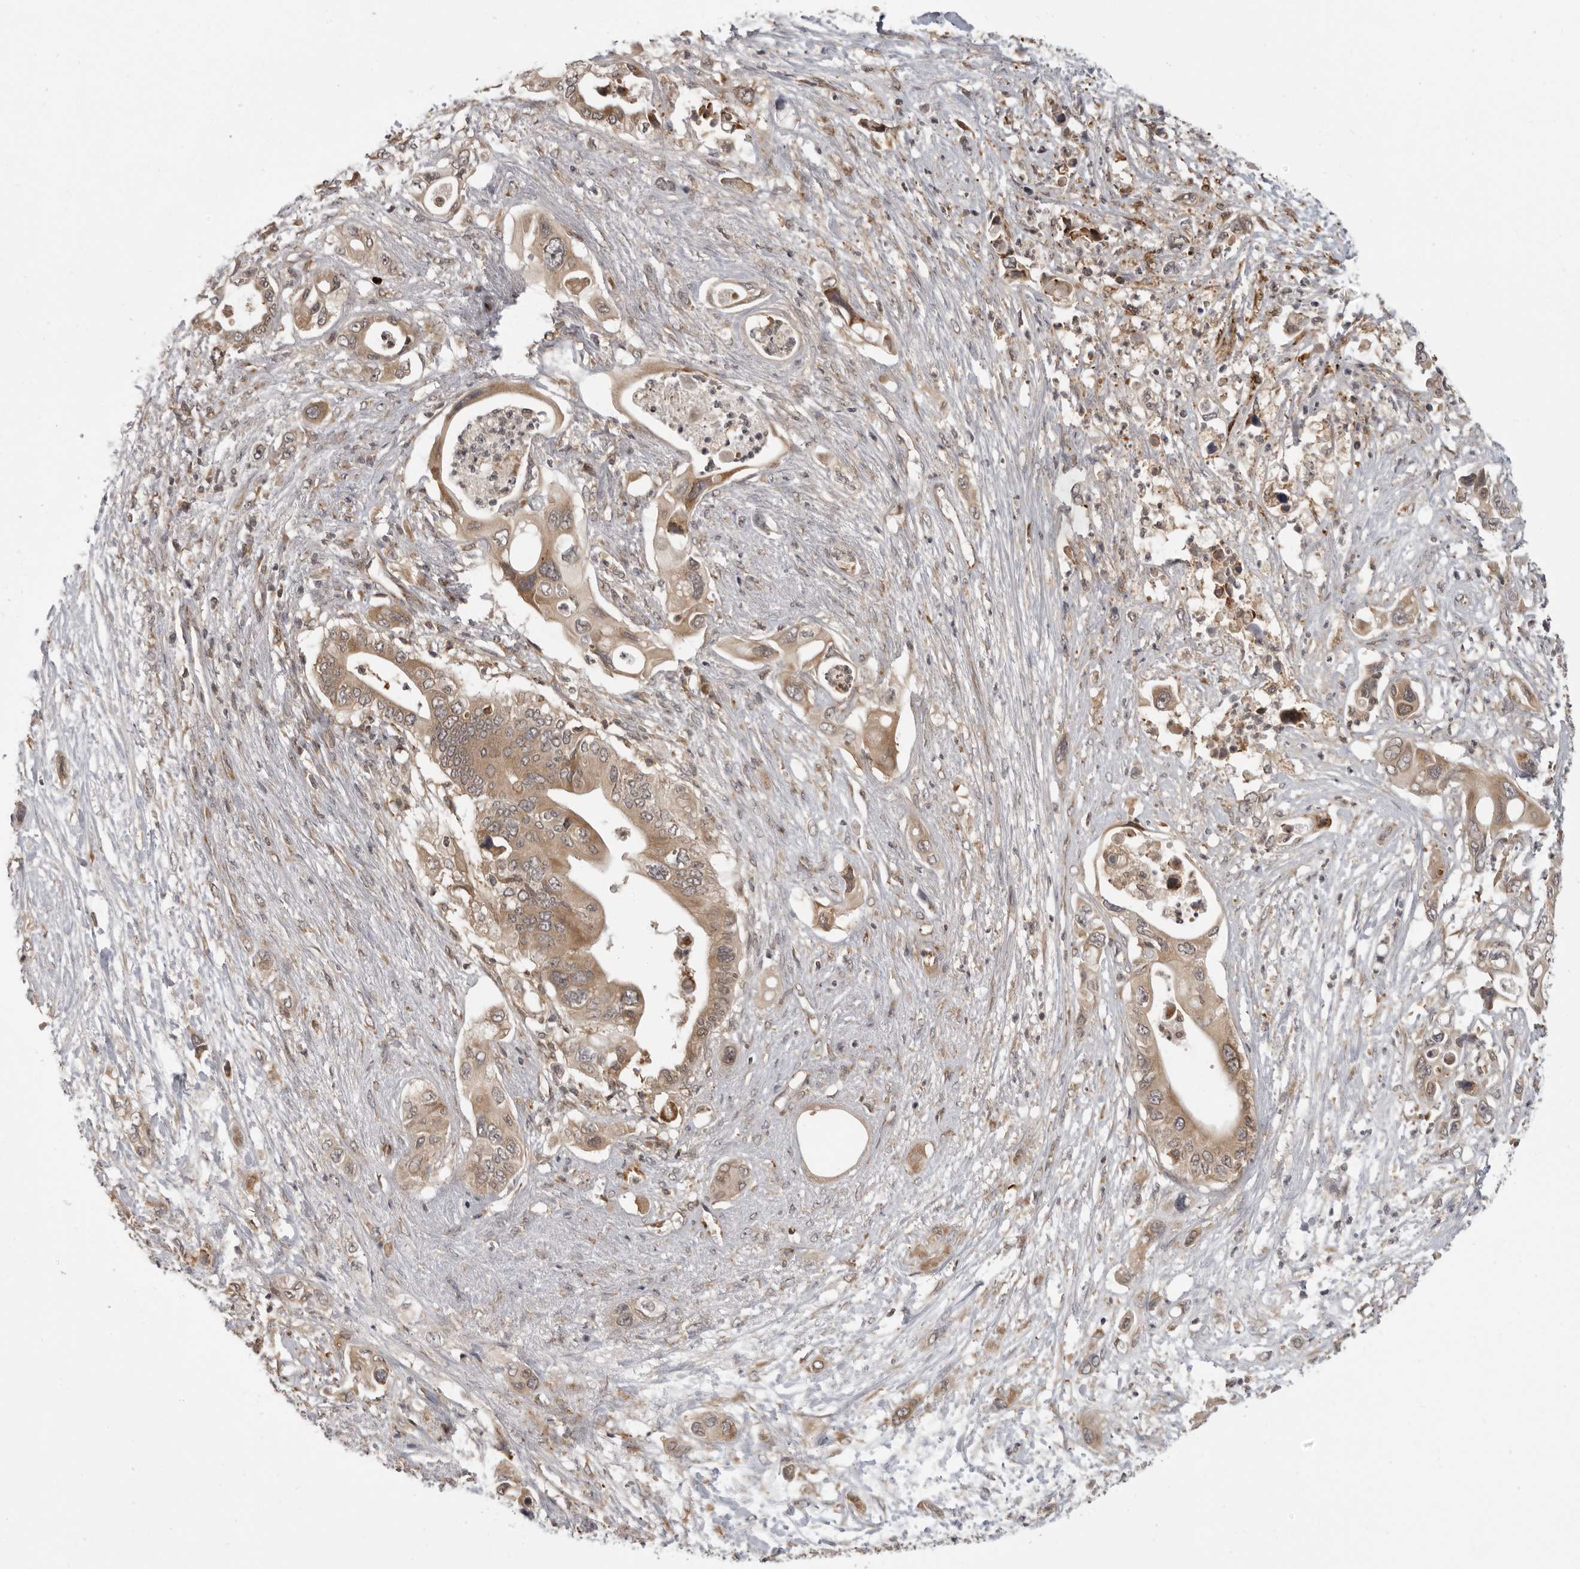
{"staining": {"intensity": "moderate", "quantity": ">75%", "location": "cytoplasmic/membranous,nuclear"}, "tissue": "pancreatic cancer", "cell_type": "Tumor cells", "image_type": "cancer", "snomed": [{"axis": "morphology", "description": "Adenocarcinoma, NOS"}, {"axis": "topography", "description": "Pancreas"}], "caption": "IHC staining of adenocarcinoma (pancreatic), which exhibits medium levels of moderate cytoplasmic/membranous and nuclear staining in about >75% of tumor cells indicating moderate cytoplasmic/membranous and nuclear protein positivity. The staining was performed using DAB (brown) for protein detection and nuclei were counterstained in hematoxylin (blue).", "gene": "PRRC2A", "patient": {"sex": "male", "age": 66}}